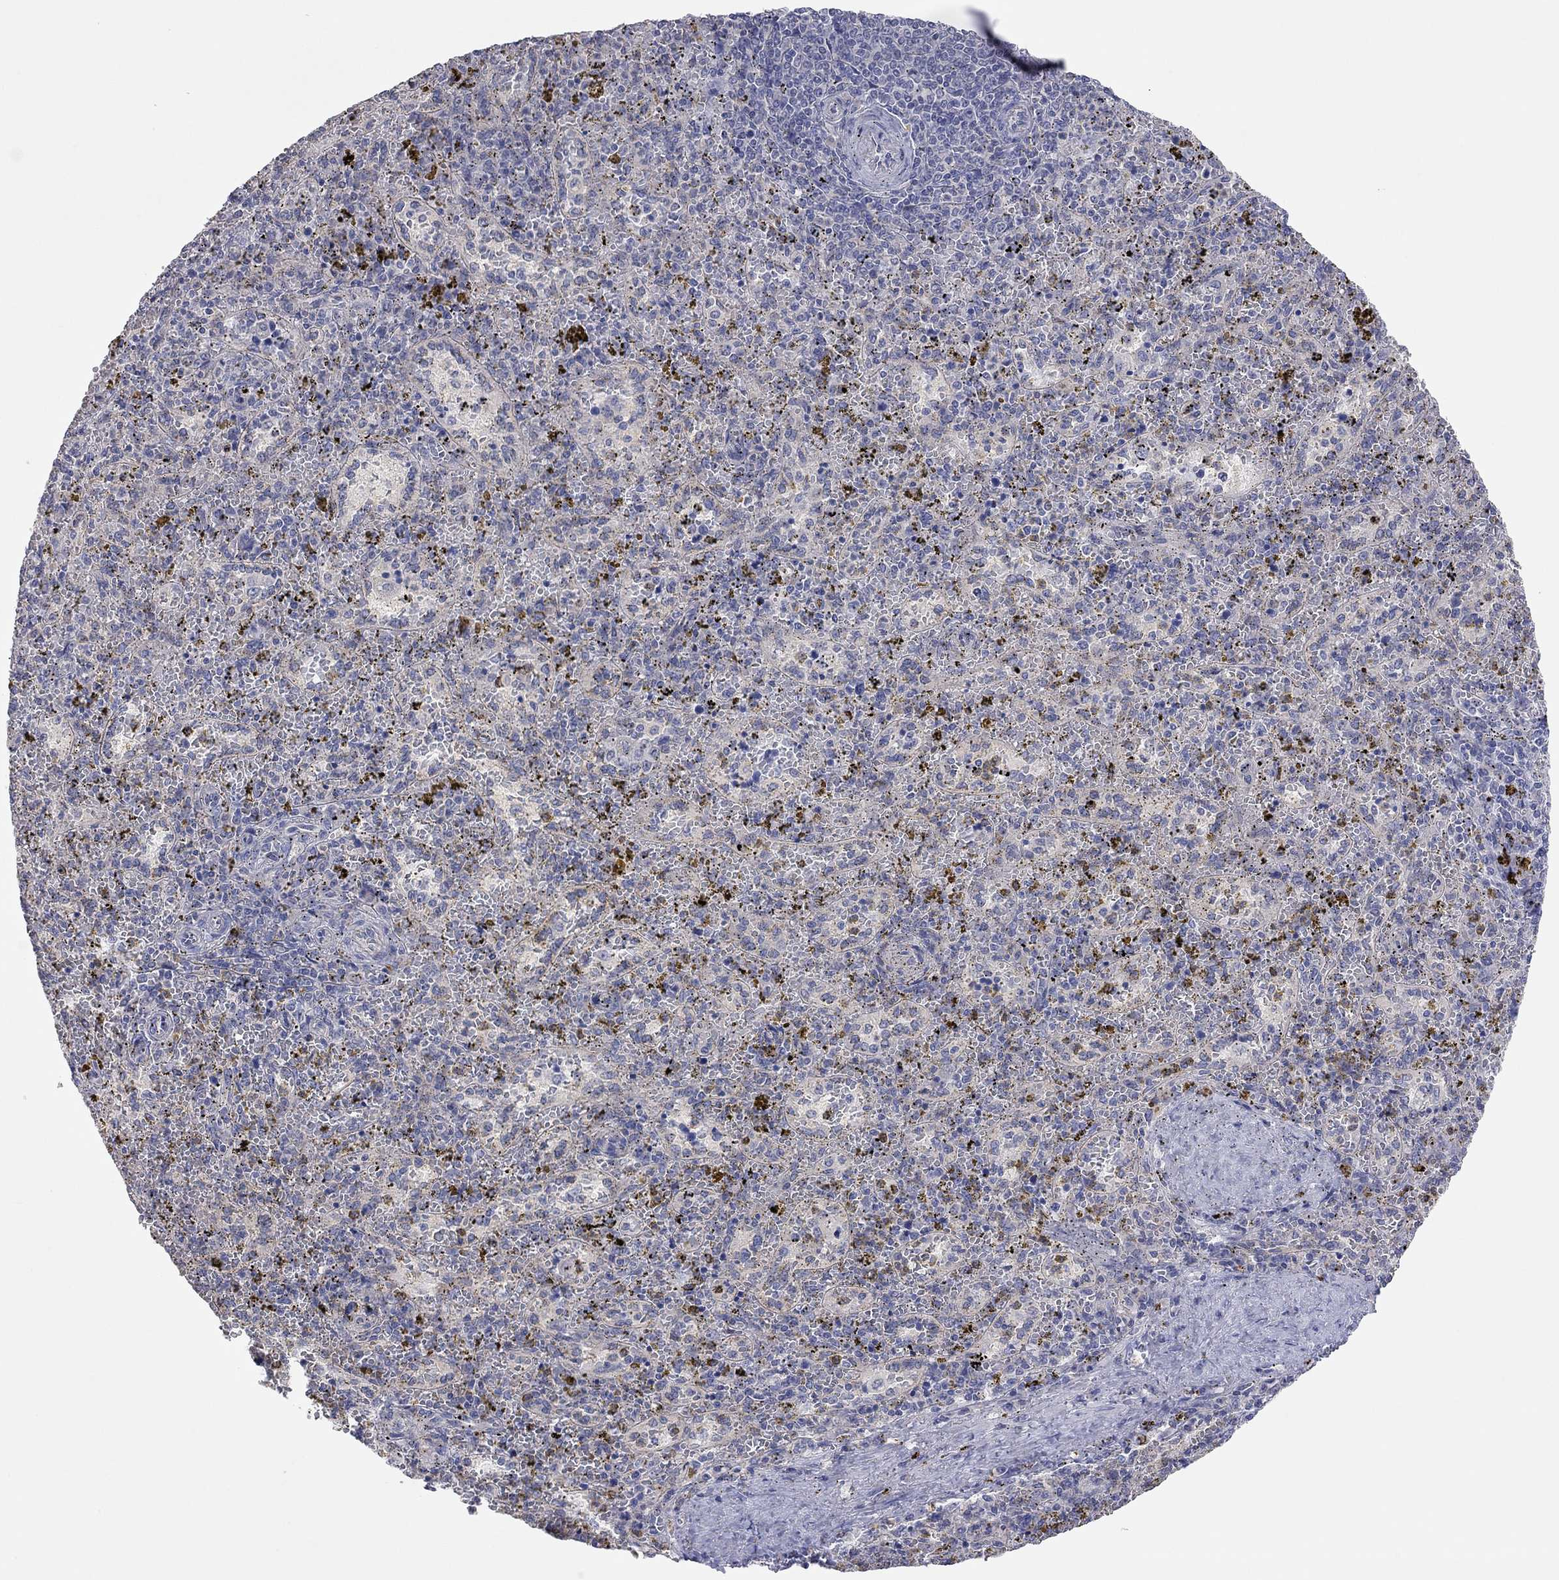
{"staining": {"intensity": "negative", "quantity": "none", "location": "none"}, "tissue": "spleen", "cell_type": "Cells in red pulp", "image_type": "normal", "snomed": [{"axis": "morphology", "description": "Normal tissue, NOS"}, {"axis": "topography", "description": "Spleen"}], "caption": "Immunohistochemistry micrograph of normal spleen stained for a protein (brown), which displays no expression in cells in red pulp.", "gene": "KCNB1", "patient": {"sex": "female", "age": 50}}